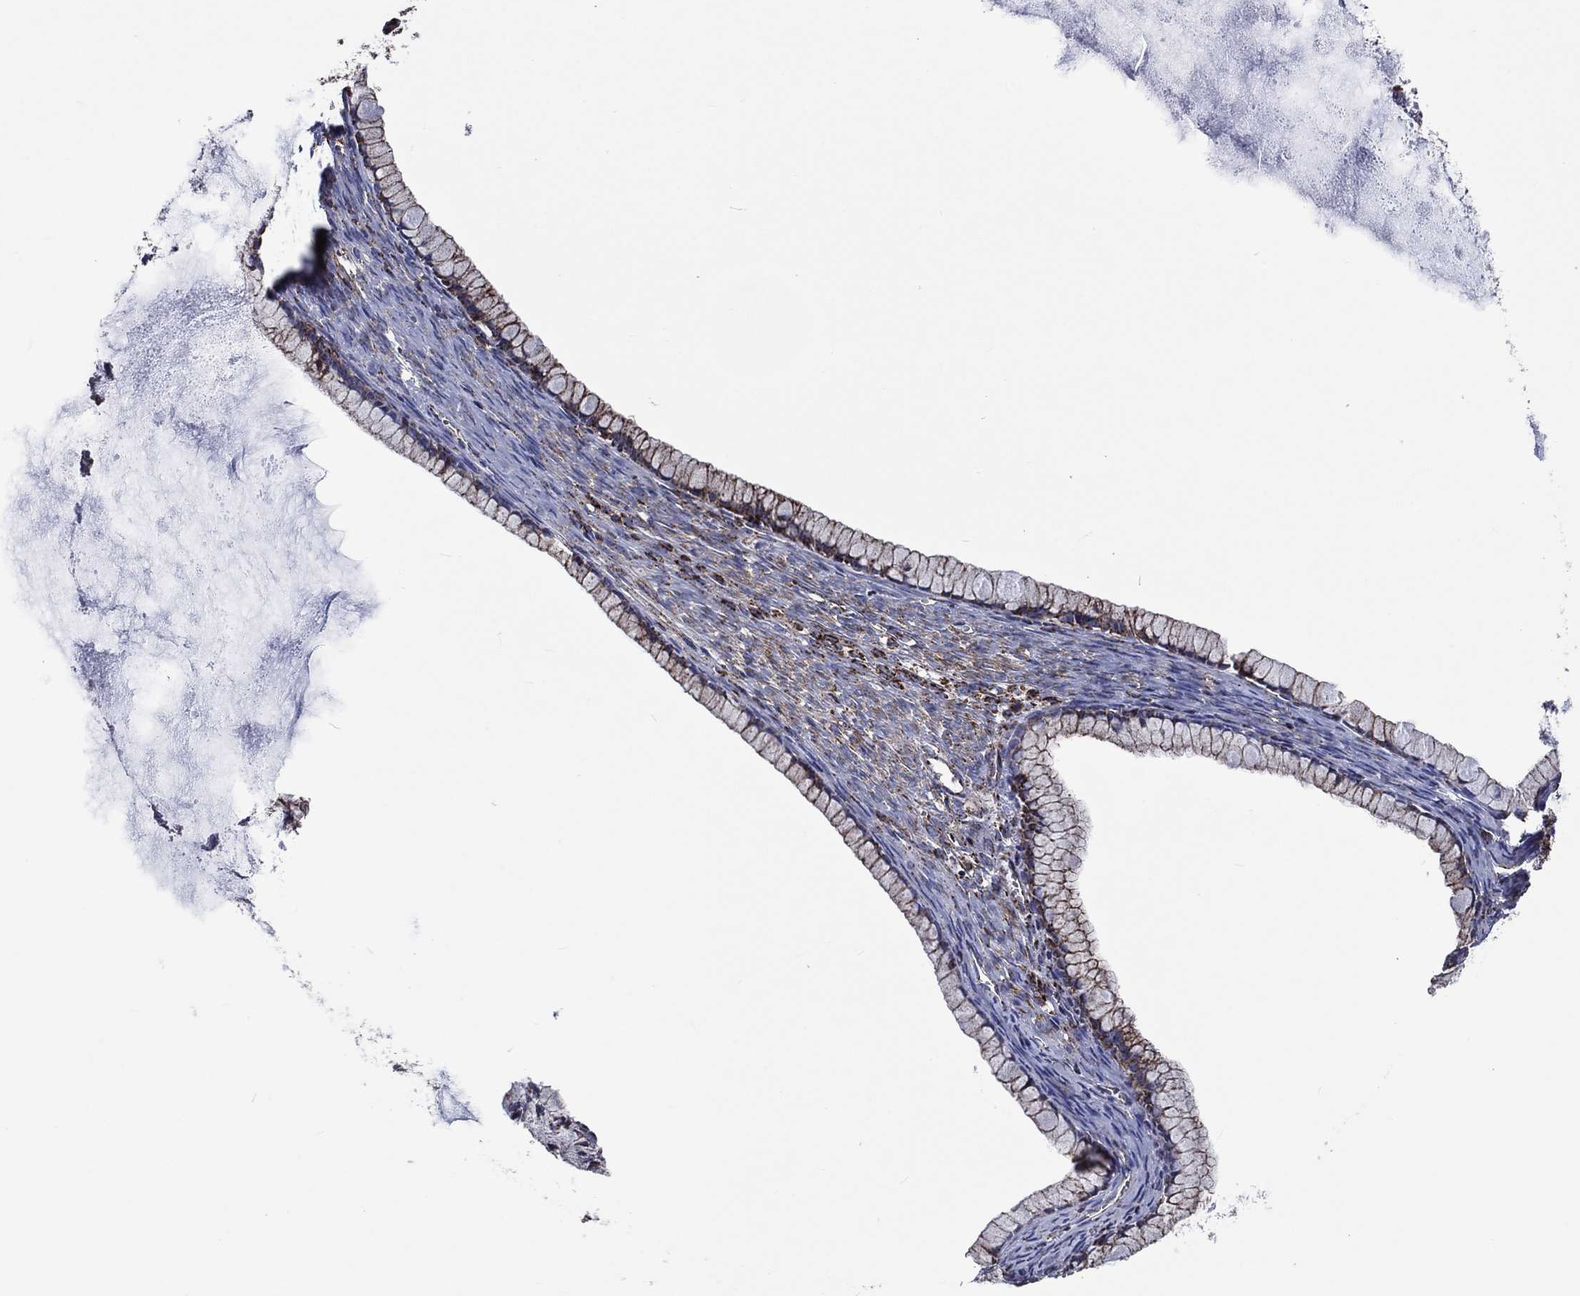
{"staining": {"intensity": "strong", "quantity": "25%-75%", "location": "cytoplasmic/membranous"}, "tissue": "ovarian cancer", "cell_type": "Tumor cells", "image_type": "cancer", "snomed": [{"axis": "morphology", "description": "Cystadenocarcinoma, mucinous, NOS"}, {"axis": "topography", "description": "Ovary"}], "caption": "Immunohistochemistry (IHC) (DAB) staining of human ovarian cancer demonstrates strong cytoplasmic/membranous protein staining in approximately 25%-75% of tumor cells.", "gene": "ANKRD37", "patient": {"sex": "female", "age": 41}}